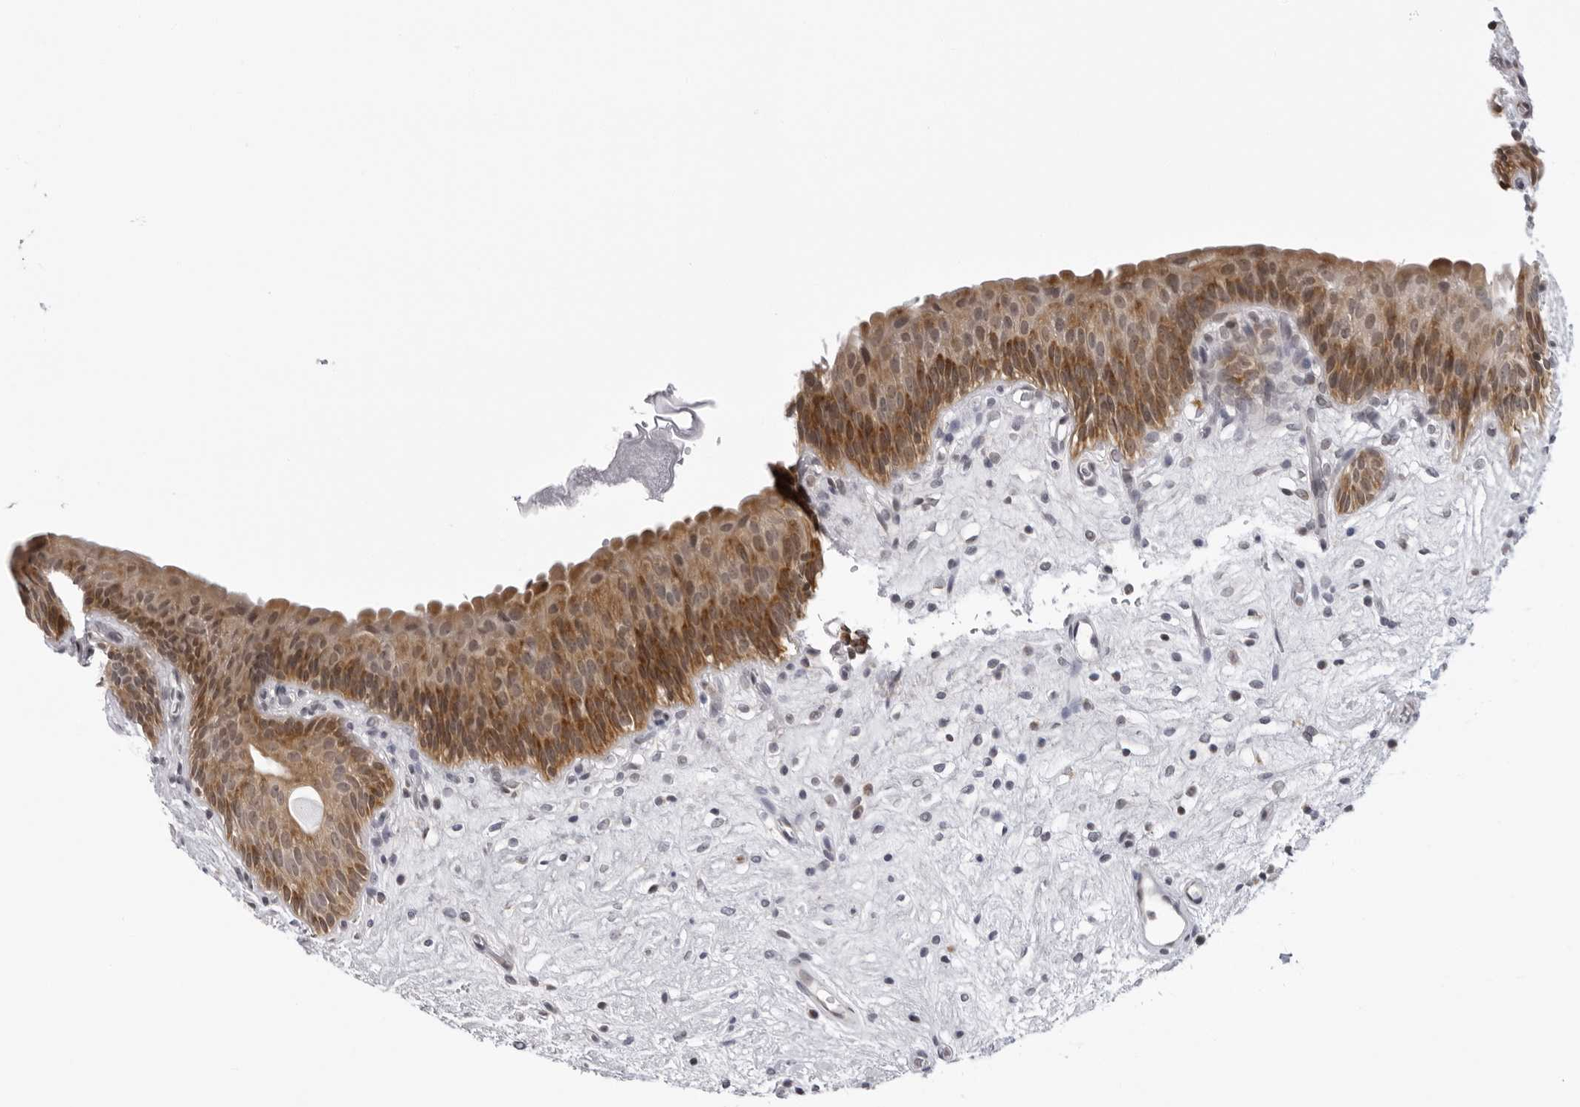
{"staining": {"intensity": "moderate", "quantity": ">75%", "location": "cytoplasmic/membranous"}, "tissue": "urinary bladder", "cell_type": "Urothelial cells", "image_type": "normal", "snomed": [{"axis": "morphology", "description": "Normal tissue, NOS"}, {"axis": "topography", "description": "Urinary bladder"}], "caption": "Immunohistochemical staining of normal human urinary bladder demonstrates moderate cytoplasmic/membranous protein positivity in approximately >75% of urothelial cells.", "gene": "MRPS15", "patient": {"sex": "male", "age": 83}}